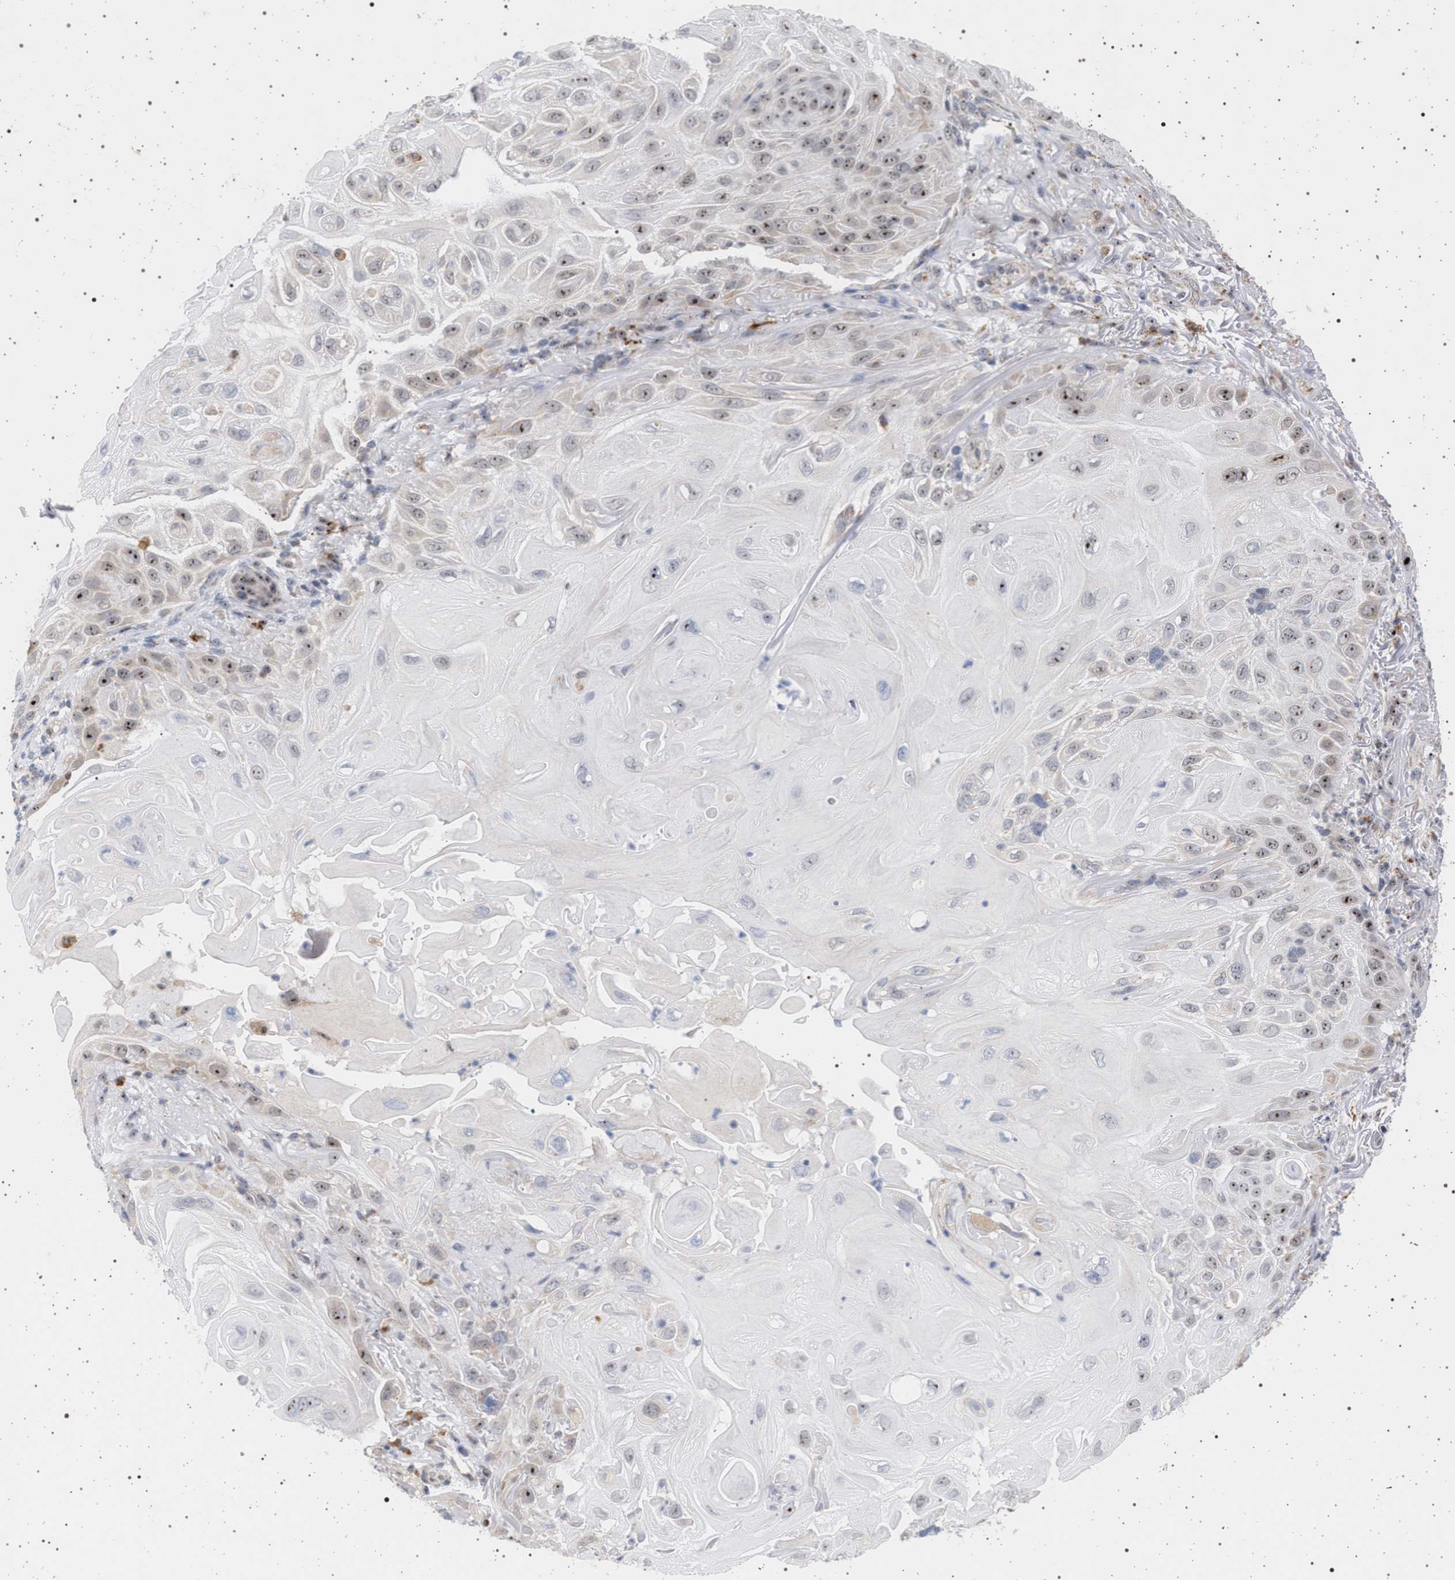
{"staining": {"intensity": "moderate", "quantity": "25%-75%", "location": "nuclear"}, "tissue": "skin cancer", "cell_type": "Tumor cells", "image_type": "cancer", "snomed": [{"axis": "morphology", "description": "Squamous cell carcinoma, NOS"}, {"axis": "topography", "description": "Skin"}], "caption": "An image of human squamous cell carcinoma (skin) stained for a protein shows moderate nuclear brown staining in tumor cells.", "gene": "ELAC2", "patient": {"sex": "female", "age": 77}}